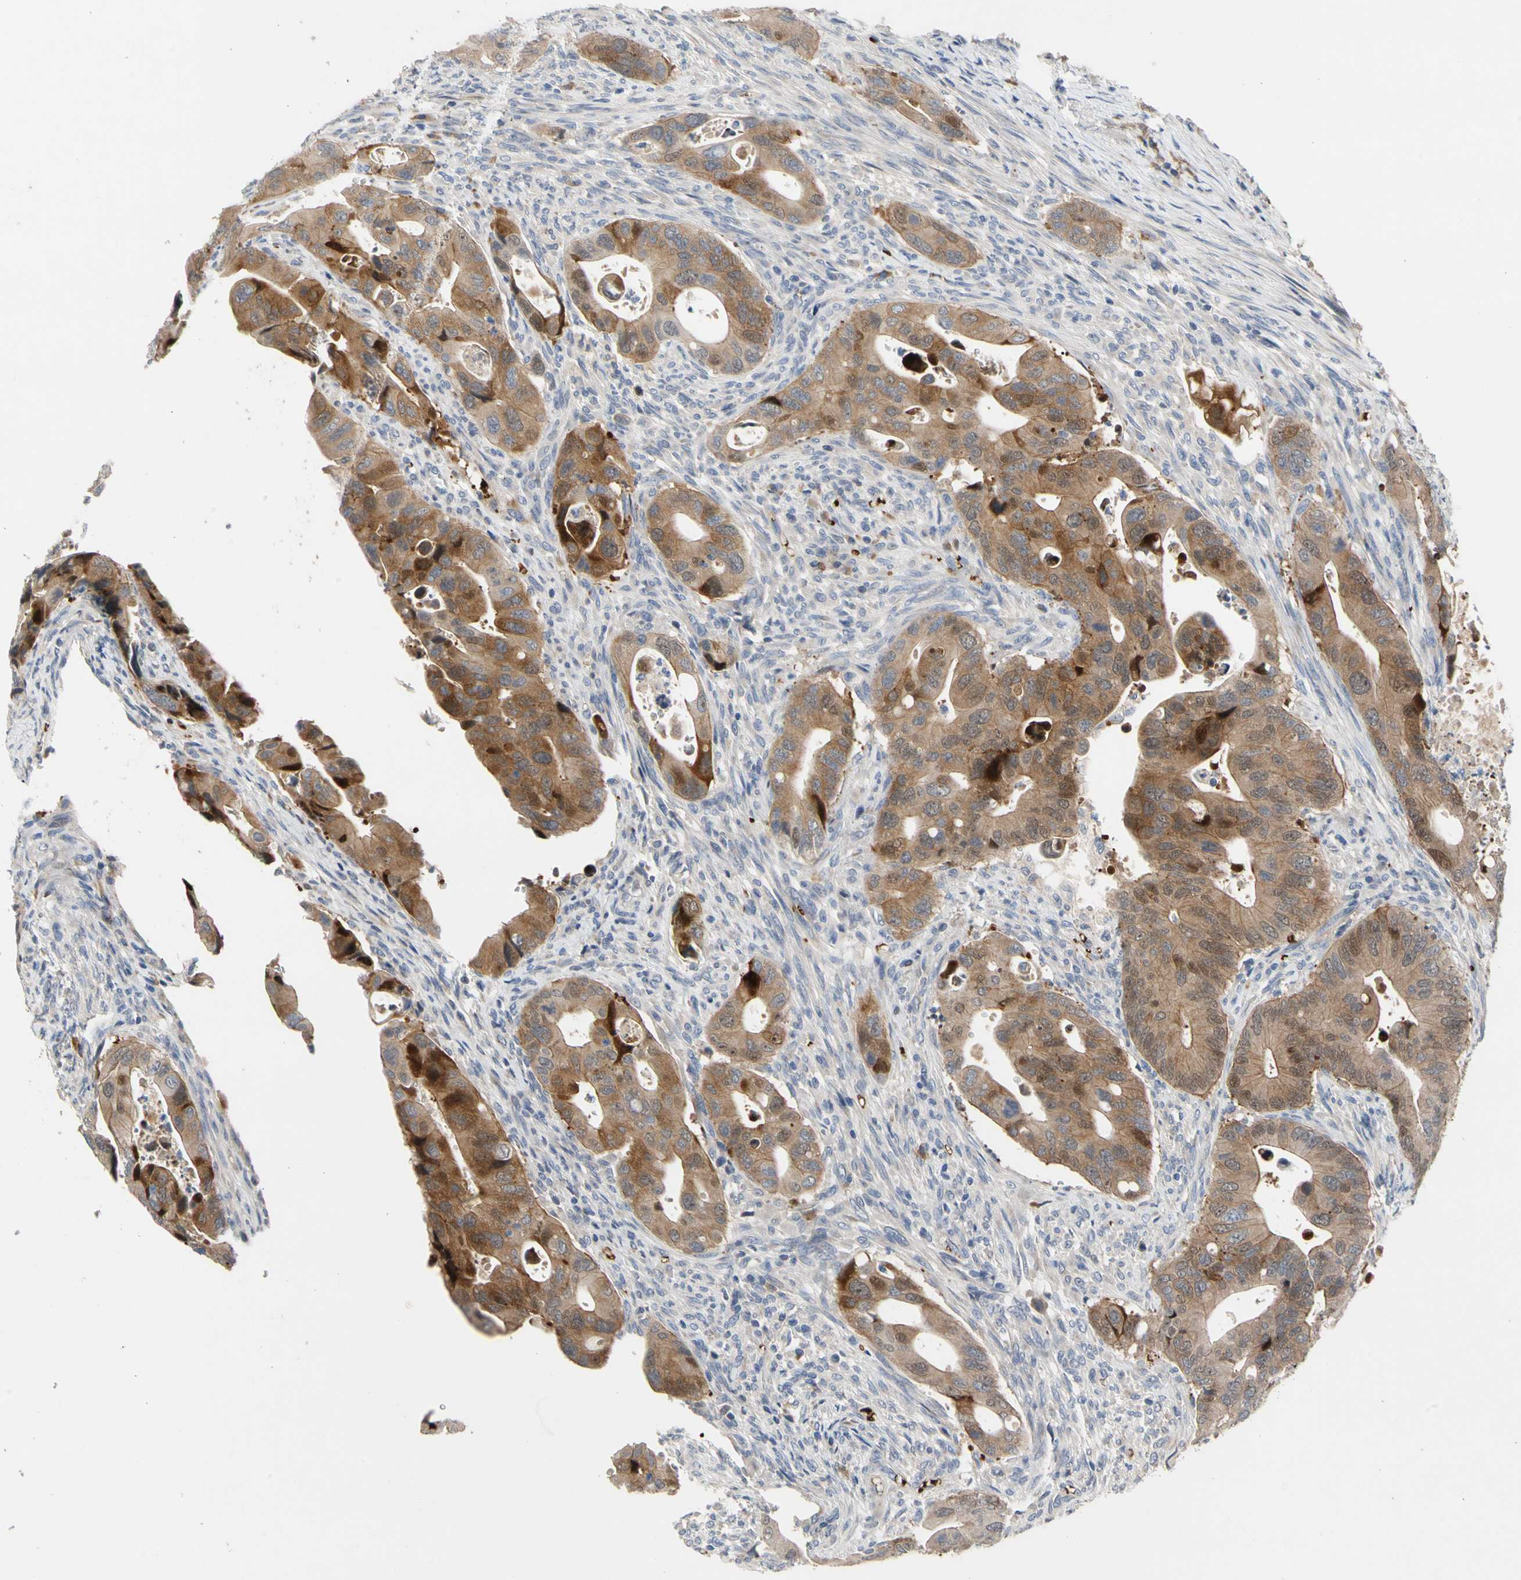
{"staining": {"intensity": "moderate", "quantity": ">75%", "location": "cytoplasmic/membranous,nuclear"}, "tissue": "colorectal cancer", "cell_type": "Tumor cells", "image_type": "cancer", "snomed": [{"axis": "morphology", "description": "Adenocarcinoma, NOS"}, {"axis": "topography", "description": "Rectum"}], "caption": "An immunohistochemistry histopathology image of neoplastic tissue is shown. Protein staining in brown highlights moderate cytoplasmic/membranous and nuclear positivity in colorectal adenocarcinoma within tumor cells.", "gene": "HMGCR", "patient": {"sex": "female", "age": 57}}